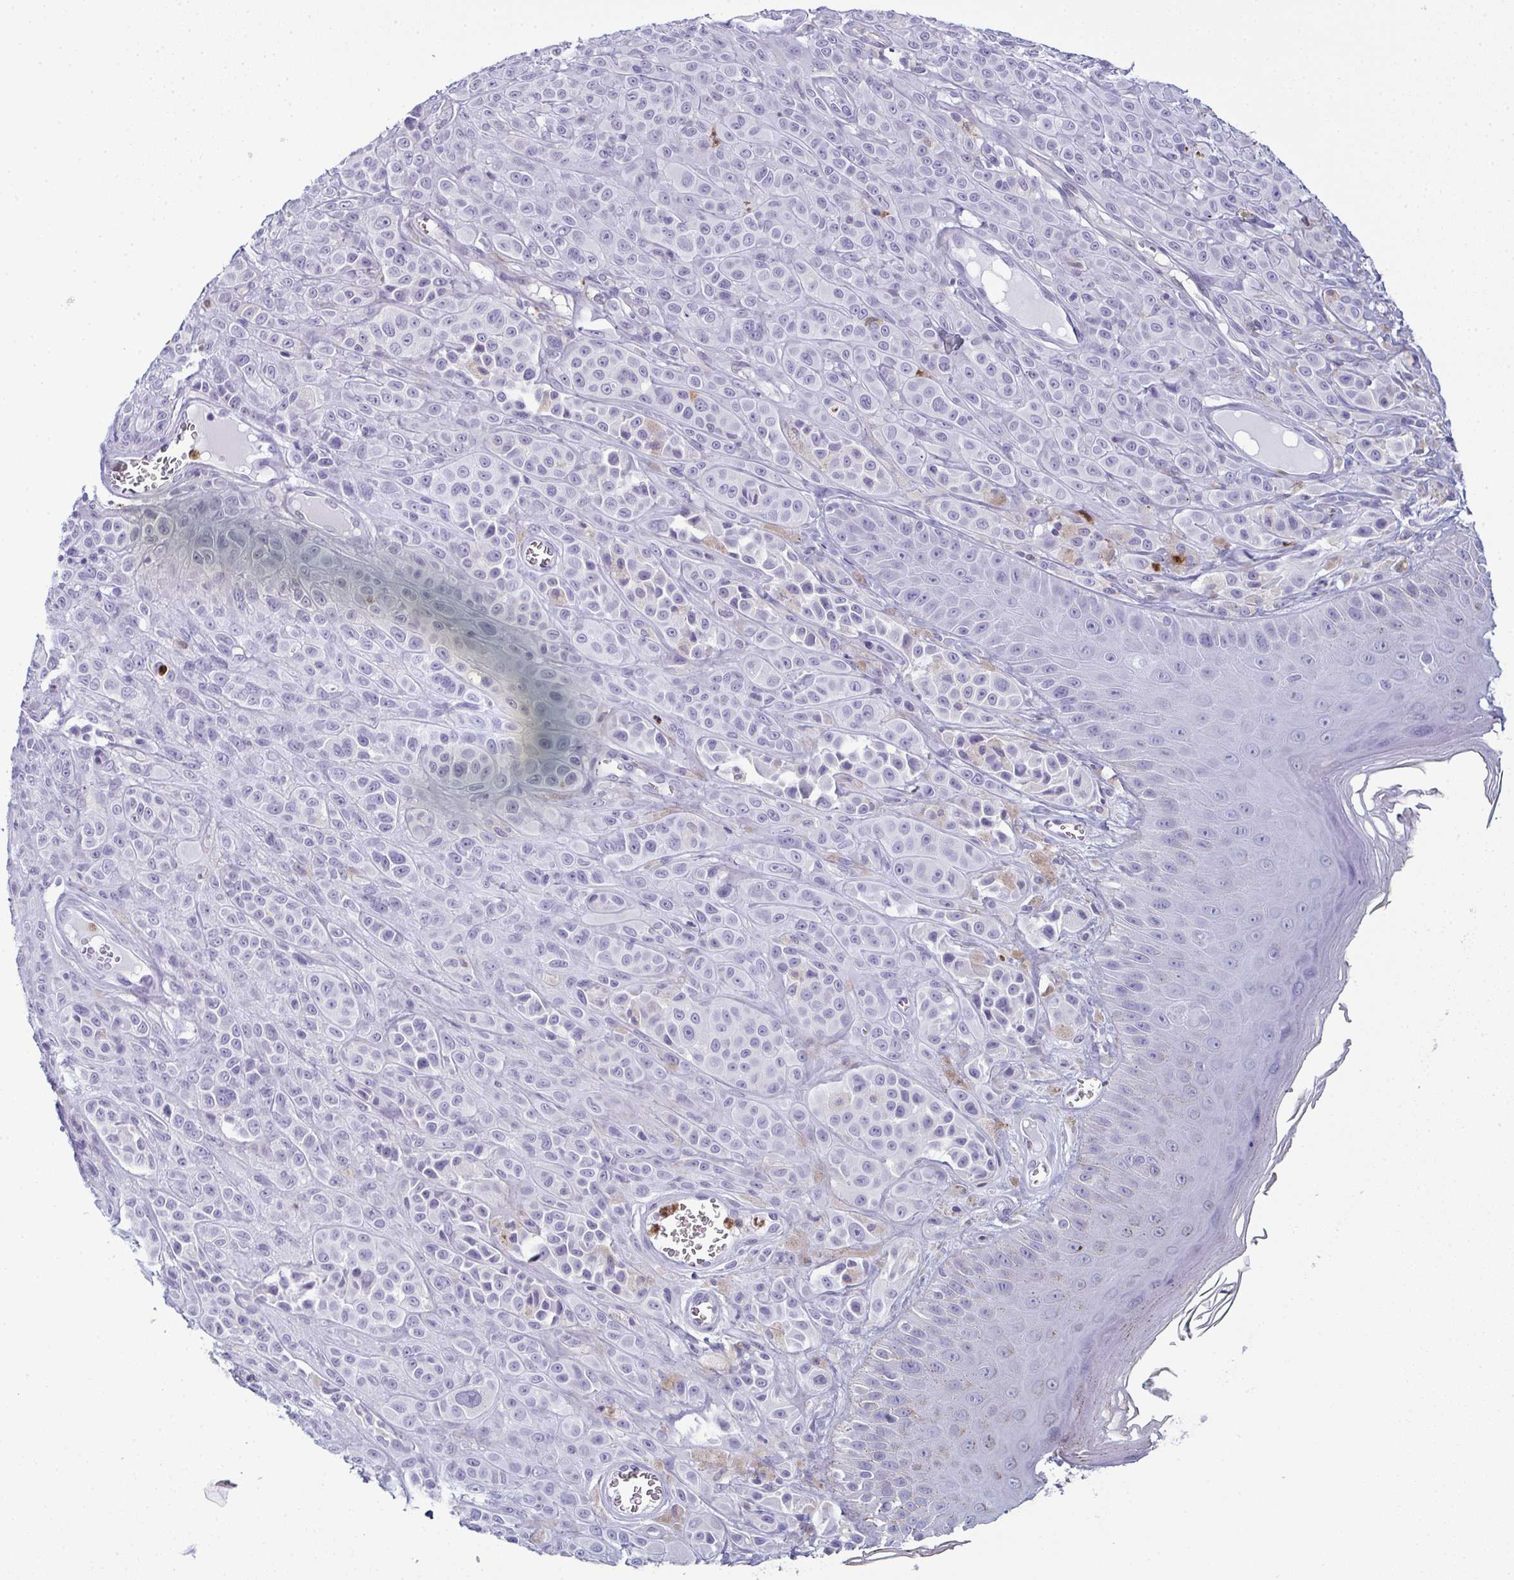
{"staining": {"intensity": "negative", "quantity": "none", "location": "none"}, "tissue": "melanoma", "cell_type": "Tumor cells", "image_type": "cancer", "snomed": [{"axis": "morphology", "description": "Malignant melanoma, NOS"}, {"axis": "topography", "description": "Skin"}], "caption": "Tumor cells show no significant positivity in malignant melanoma. (IHC, brightfield microscopy, high magnification).", "gene": "CDA", "patient": {"sex": "male", "age": 67}}